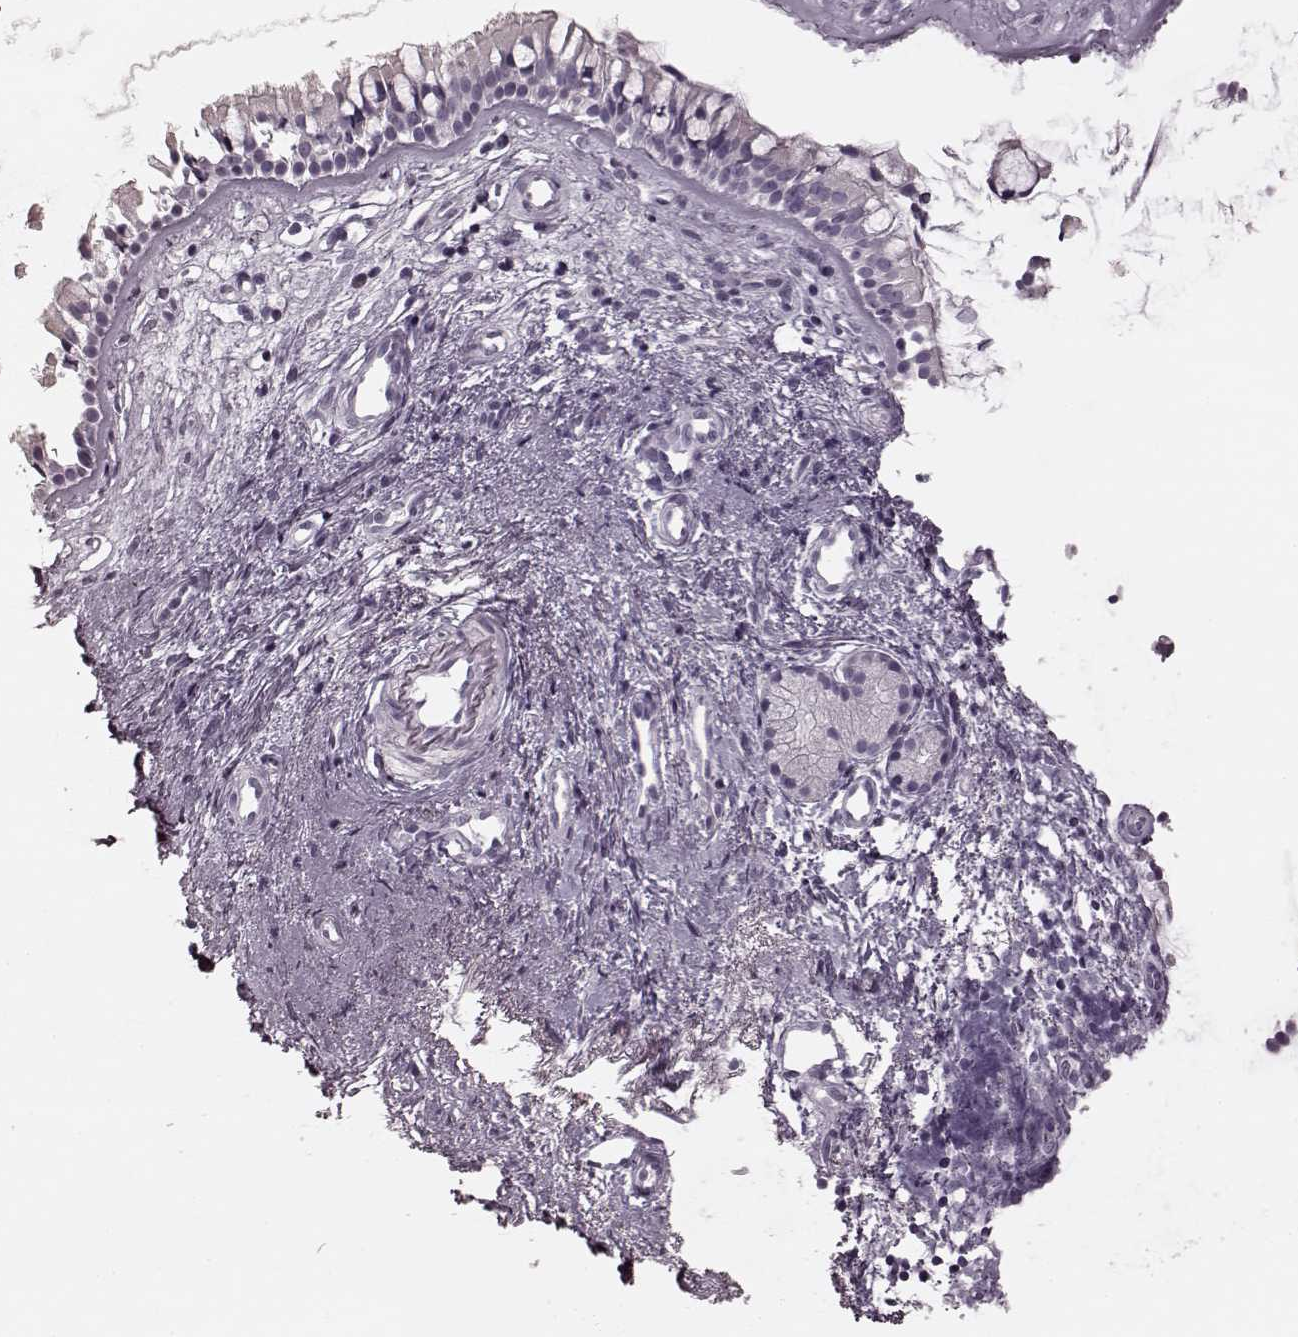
{"staining": {"intensity": "negative", "quantity": "none", "location": "none"}, "tissue": "nasopharynx", "cell_type": "Respiratory epithelial cells", "image_type": "normal", "snomed": [{"axis": "morphology", "description": "Normal tissue, NOS"}, {"axis": "topography", "description": "Nasopharynx"}], "caption": "IHC photomicrograph of benign nasopharynx stained for a protein (brown), which displays no positivity in respiratory epithelial cells.", "gene": "TRPM1", "patient": {"sex": "female", "age": 52}}